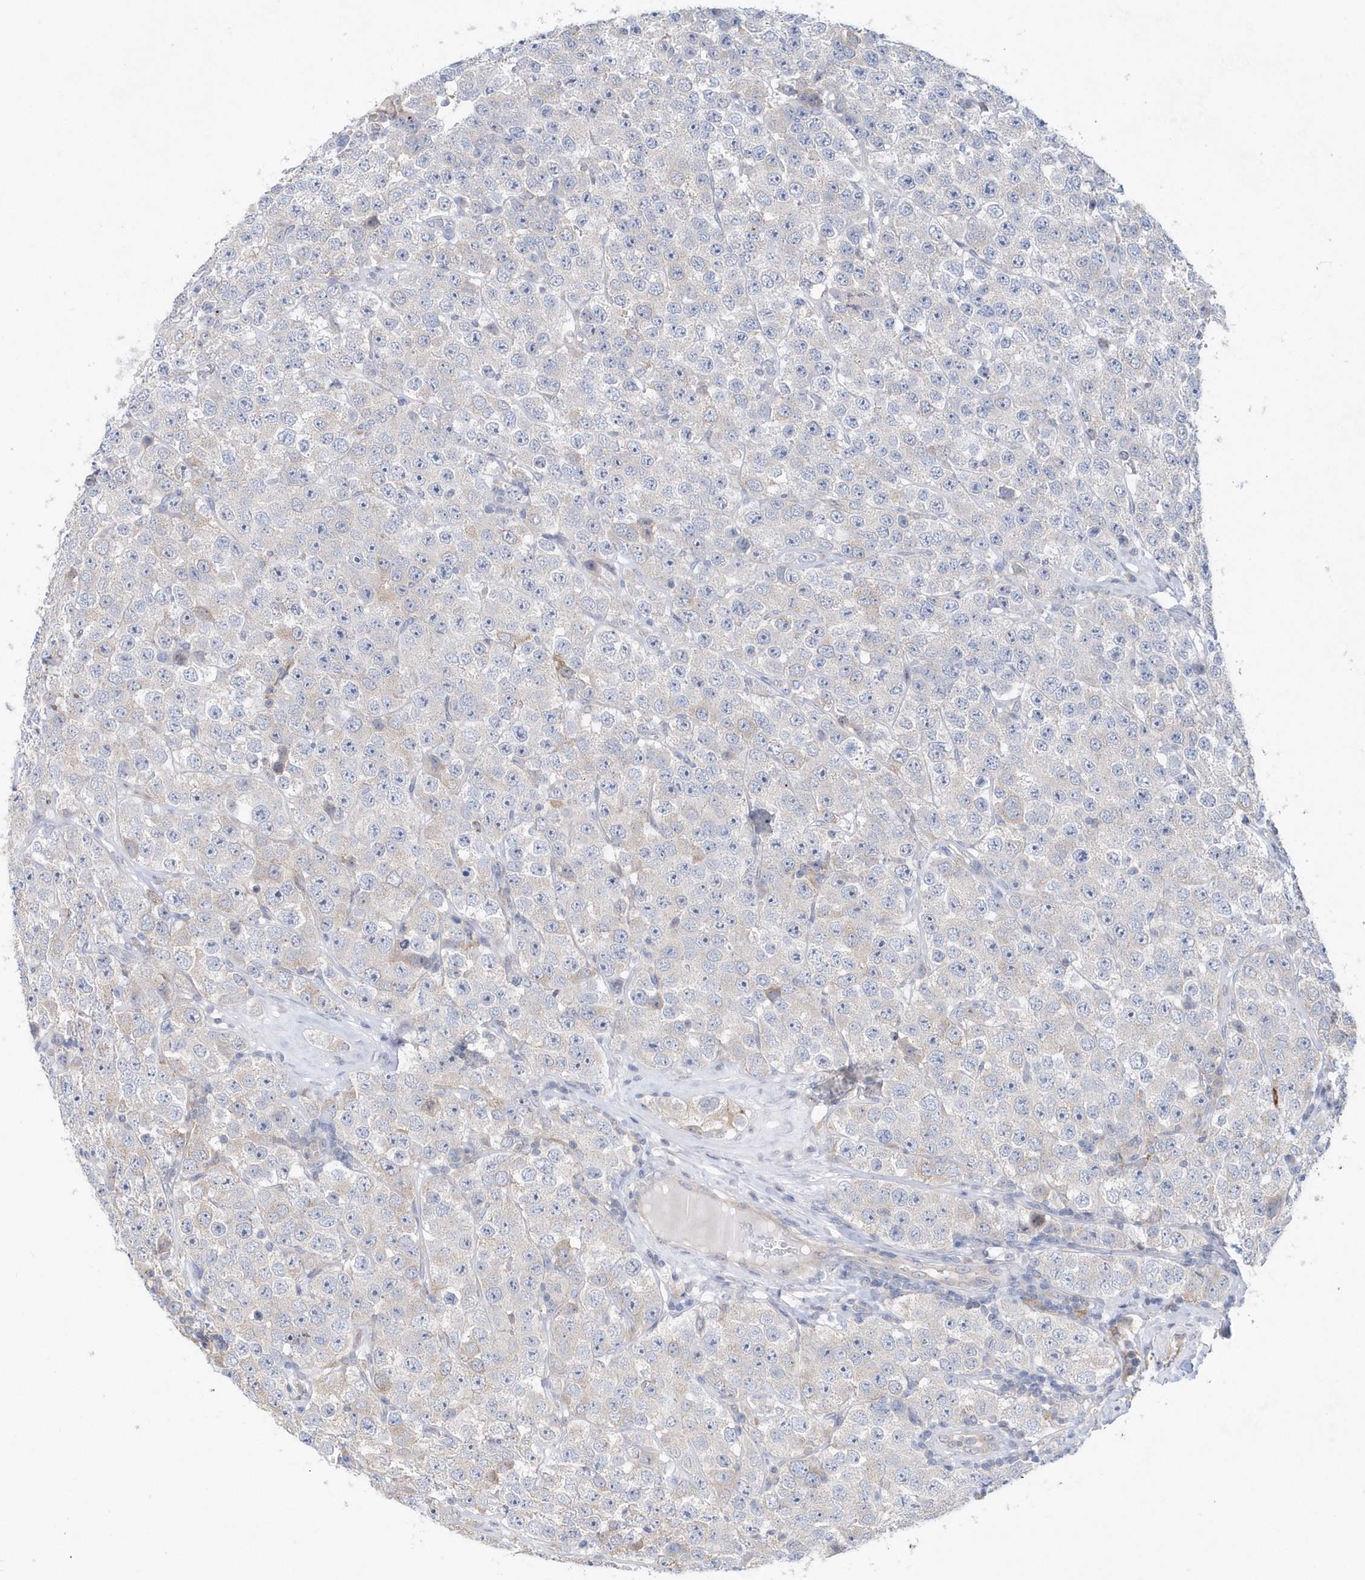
{"staining": {"intensity": "moderate", "quantity": "<25%", "location": "cytoplasmic/membranous"}, "tissue": "testis cancer", "cell_type": "Tumor cells", "image_type": "cancer", "snomed": [{"axis": "morphology", "description": "Seminoma, NOS"}, {"axis": "topography", "description": "Testis"}], "caption": "This micrograph shows immunohistochemistry (IHC) staining of human testis cancer, with low moderate cytoplasmic/membranous staining in about <25% of tumor cells.", "gene": "BDH2", "patient": {"sex": "male", "age": 28}}